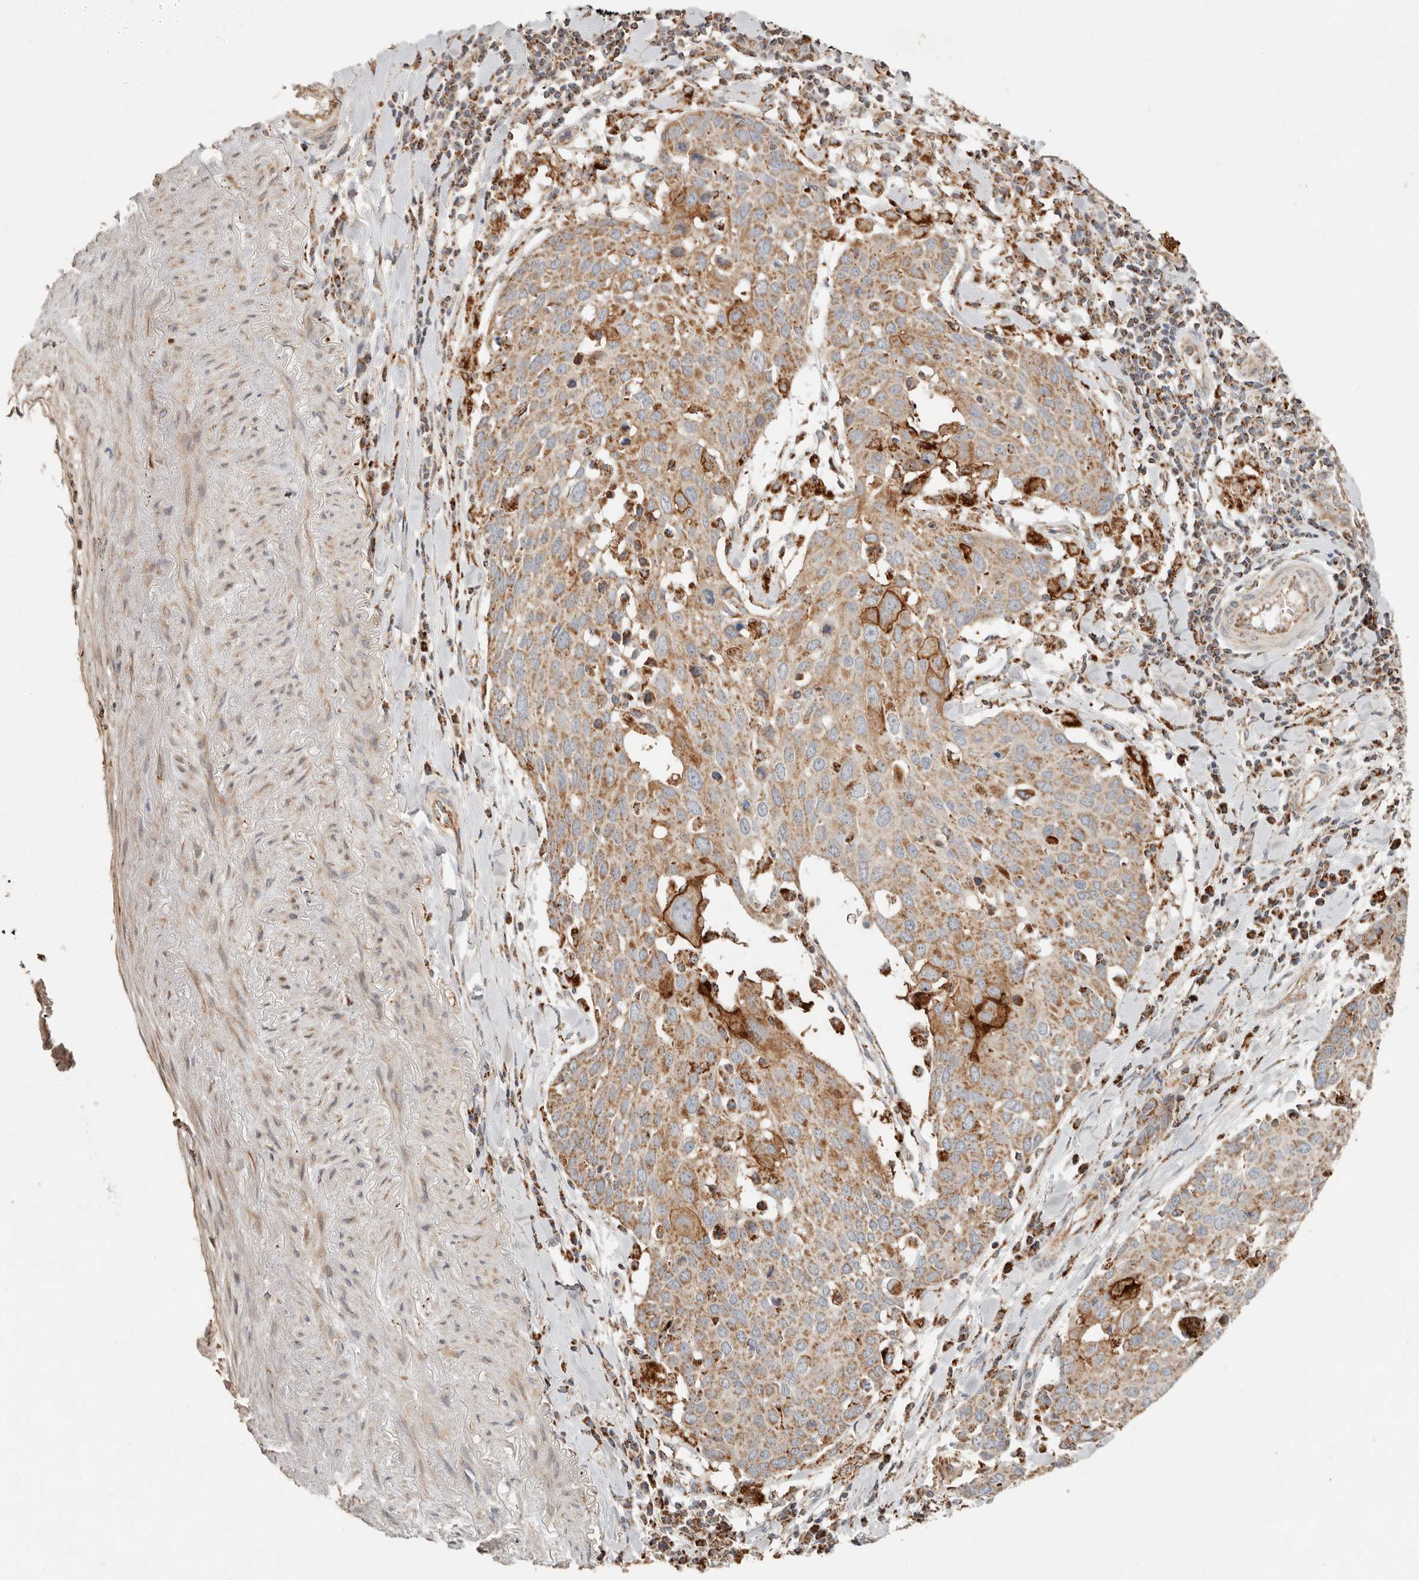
{"staining": {"intensity": "moderate", "quantity": ">75%", "location": "cytoplasmic/membranous"}, "tissue": "lung cancer", "cell_type": "Tumor cells", "image_type": "cancer", "snomed": [{"axis": "morphology", "description": "Squamous cell carcinoma, NOS"}, {"axis": "topography", "description": "Lung"}], "caption": "Immunohistochemistry (IHC) of lung cancer reveals medium levels of moderate cytoplasmic/membranous positivity in approximately >75% of tumor cells.", "gene": "ARHGEF10L", "patient": {"sex": "male", "age": 65}}